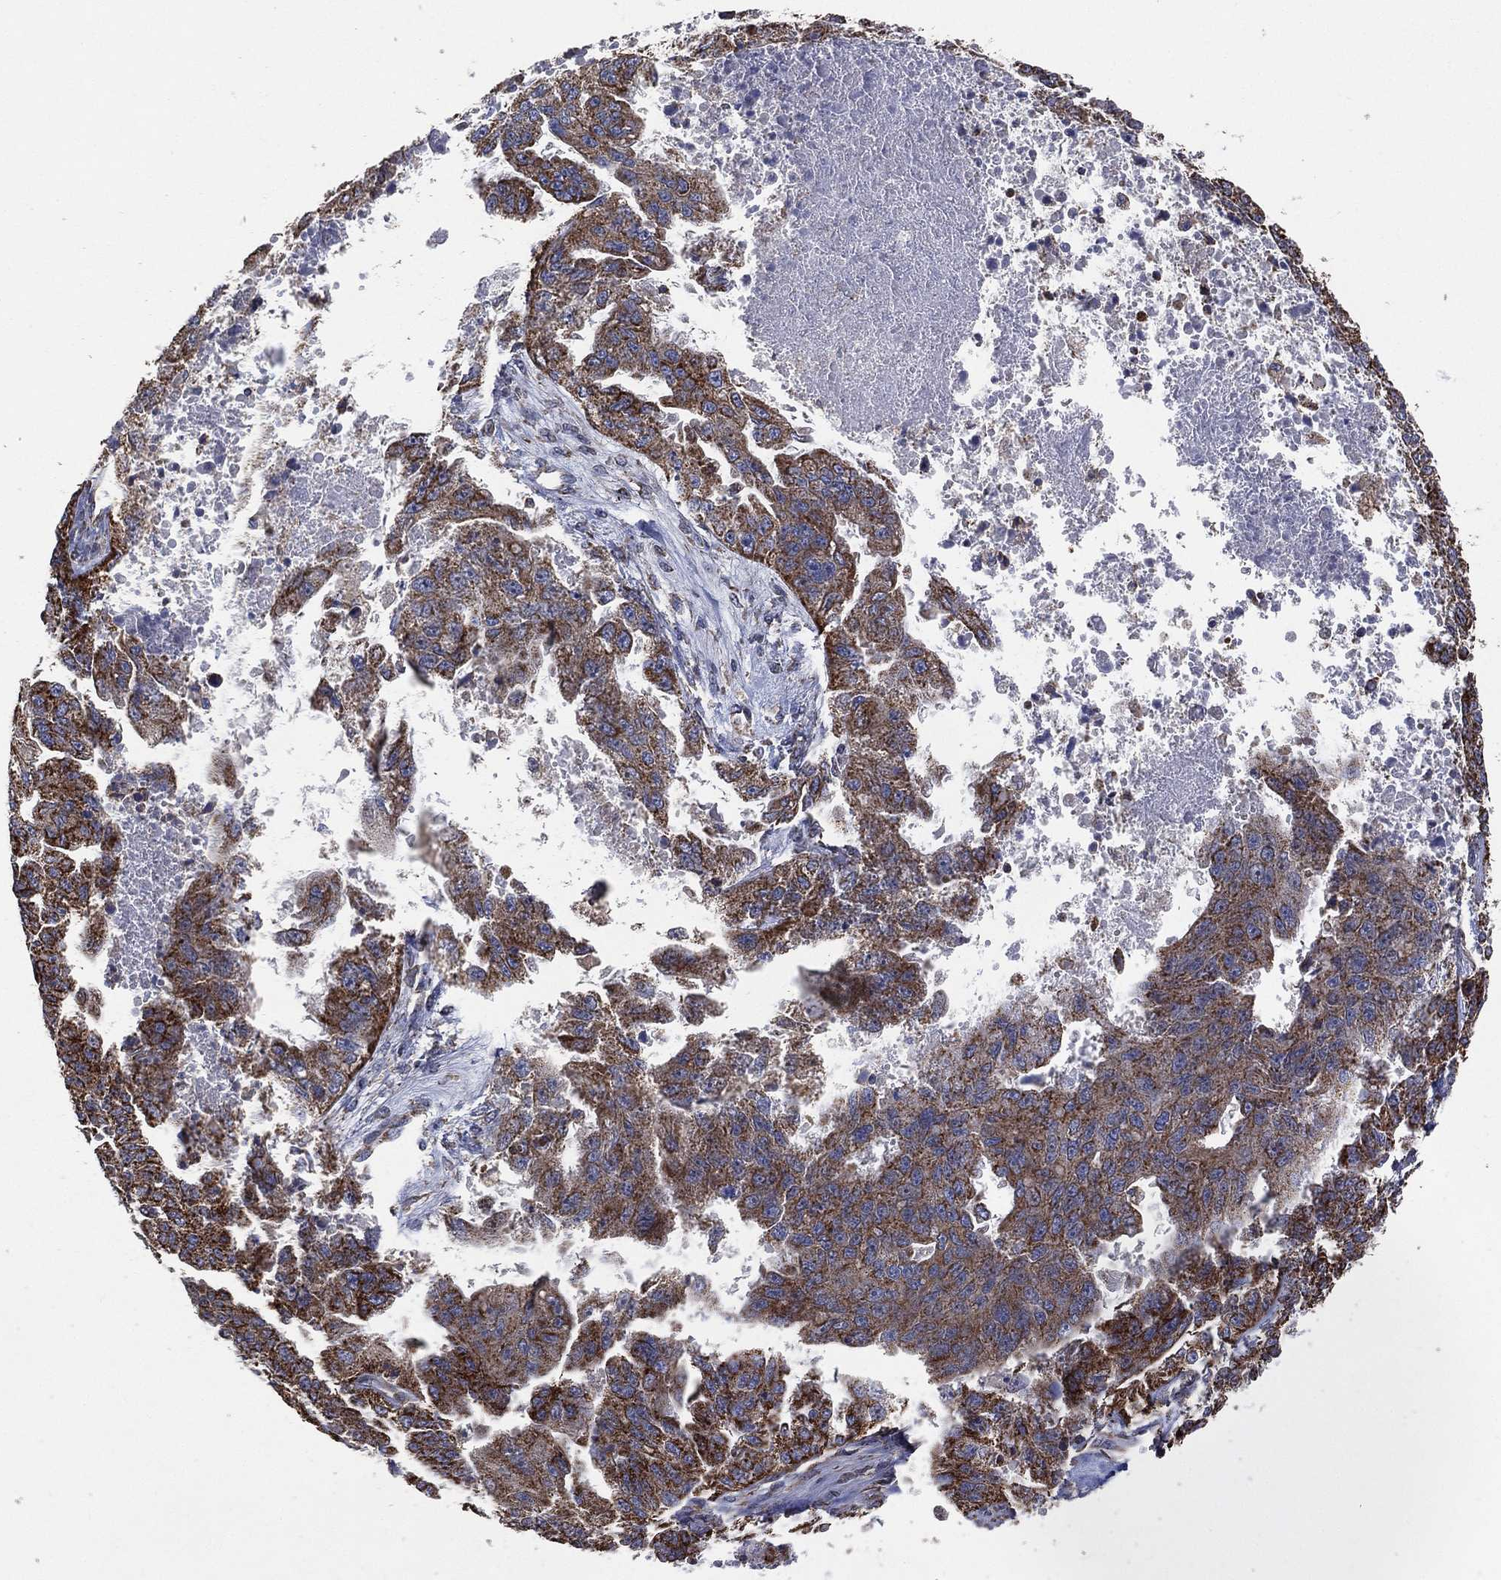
{"staining": {"intensity": "strong", "quantity": "25%-75%", "location": "cytoplasmic/membranous"}, "tissue": "ovarian cancer", "cell_type": "Tumor cells", "image_type": "cancer", "snomed": [{"axis": "morphology", "description": "Cystadenocarcinoma, serous, NOS"}, {"axis": "topography", "description": "Ovary"}], "caption": "There is high levels of strong cytoplasmic/membranous positivity in tumor cells of ovarian serous cystadenocarcinoma, as demonstrated by immunohistochemical staining (brown color).", "gene": "LIMD1", "patient": {"sex": "female", "age": 58}}